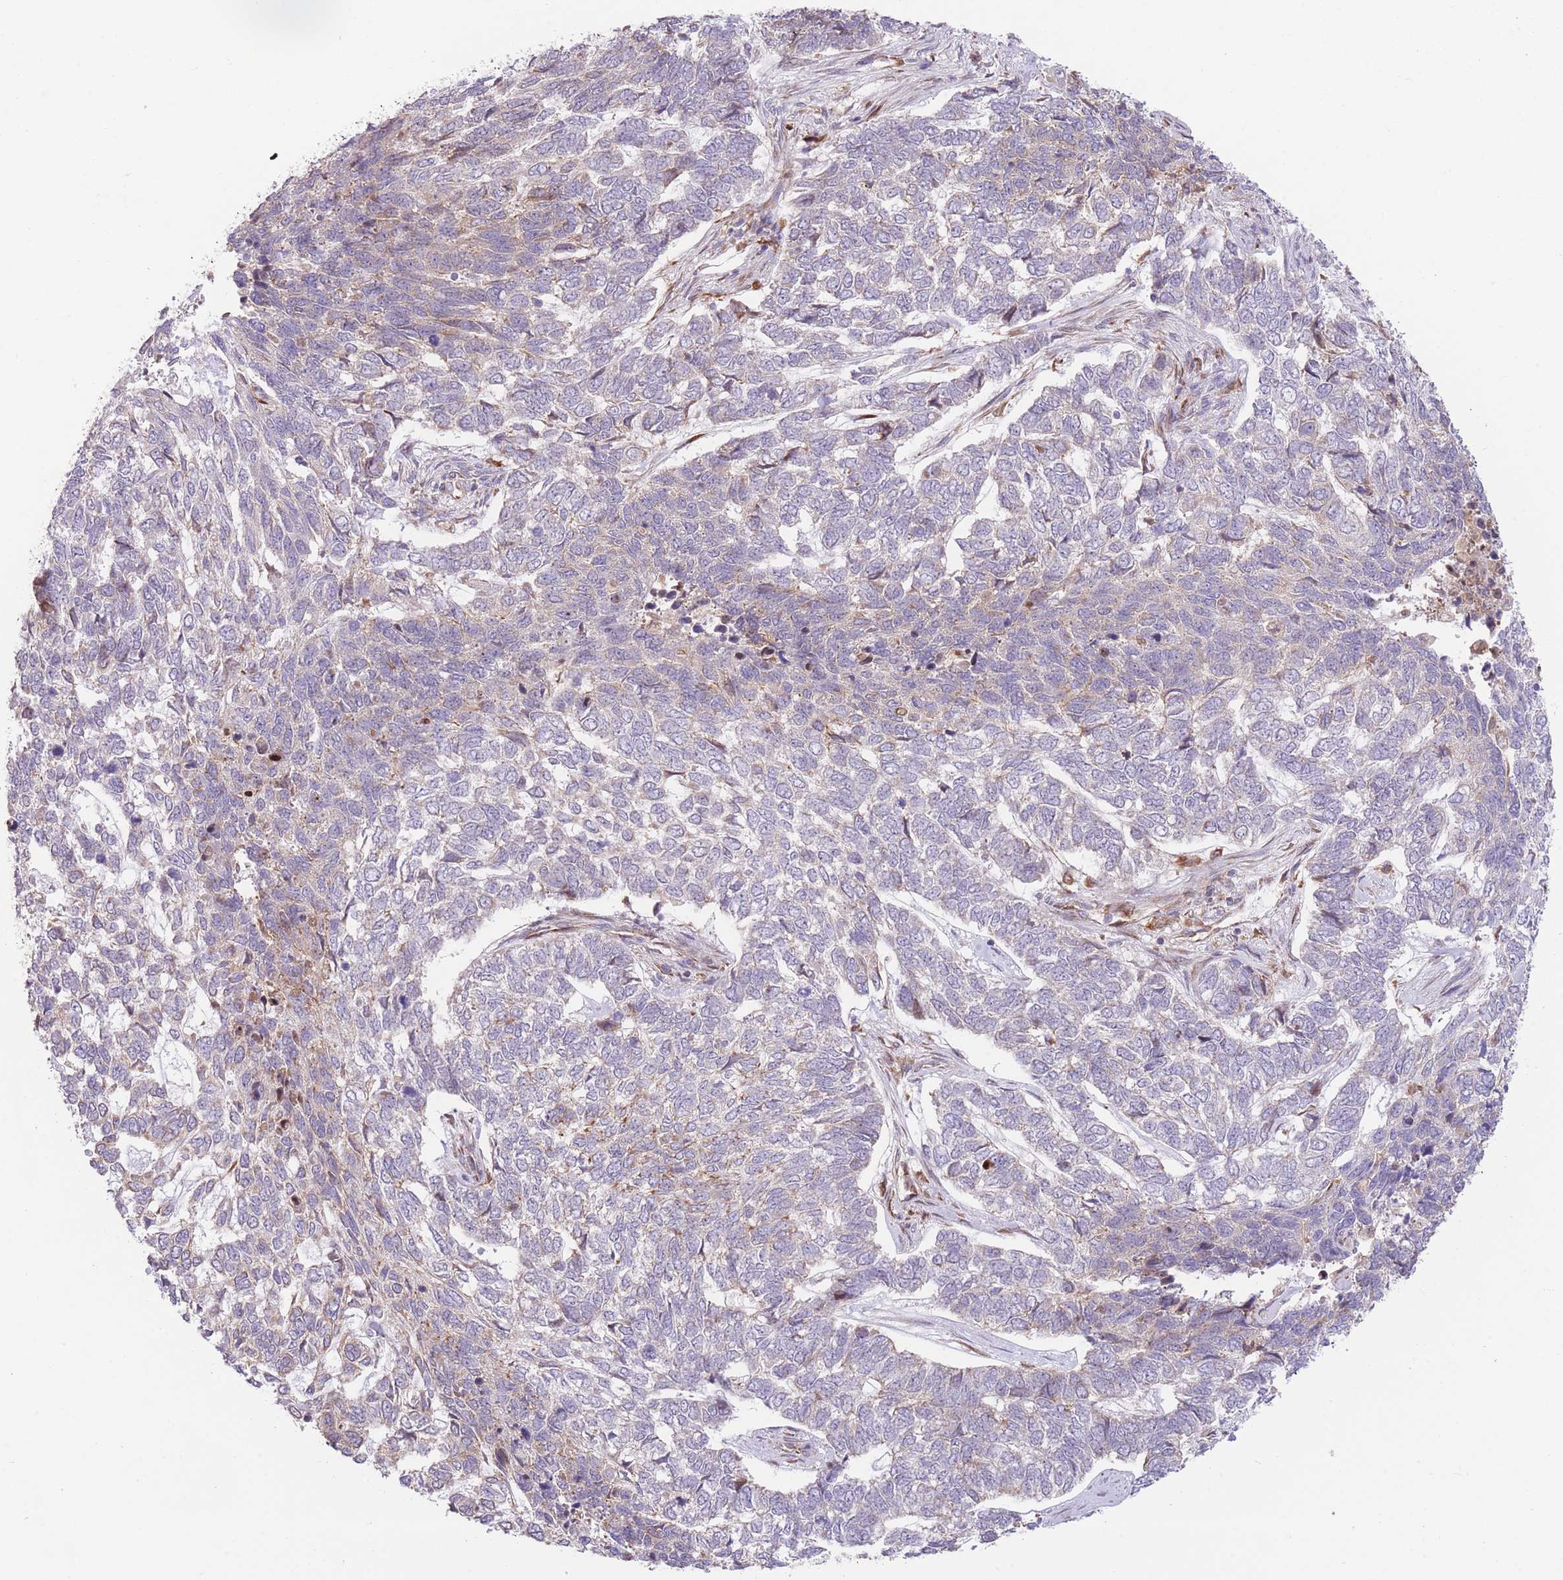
{"staining": {"intensity": "weak", "quantity": "<25%", "location": "cytoplasmic/membranous"}, "tissue": "skin cancer", "cell_type": "Tumor cells", "image_type": "cancer", "snomed": [{"axis": "morphology", "description": "Basal cell carcinoma"}, {"axis": "topography", "description": "Skin"}], "caption": "DAB (3,3'-diaminobenzidine) immunohistochemical staining of human skin cancer shows no significant expression in tumor cells. Brightfield microscopy of immunohistochemistry (IHC) stained with DAB (3,3'-diaminobenzidine) (brown) and hematoxylin (blue), captured at high magnification.", "gene": "BOLA2B", "patient": {"sex": "female", "age": 65}}